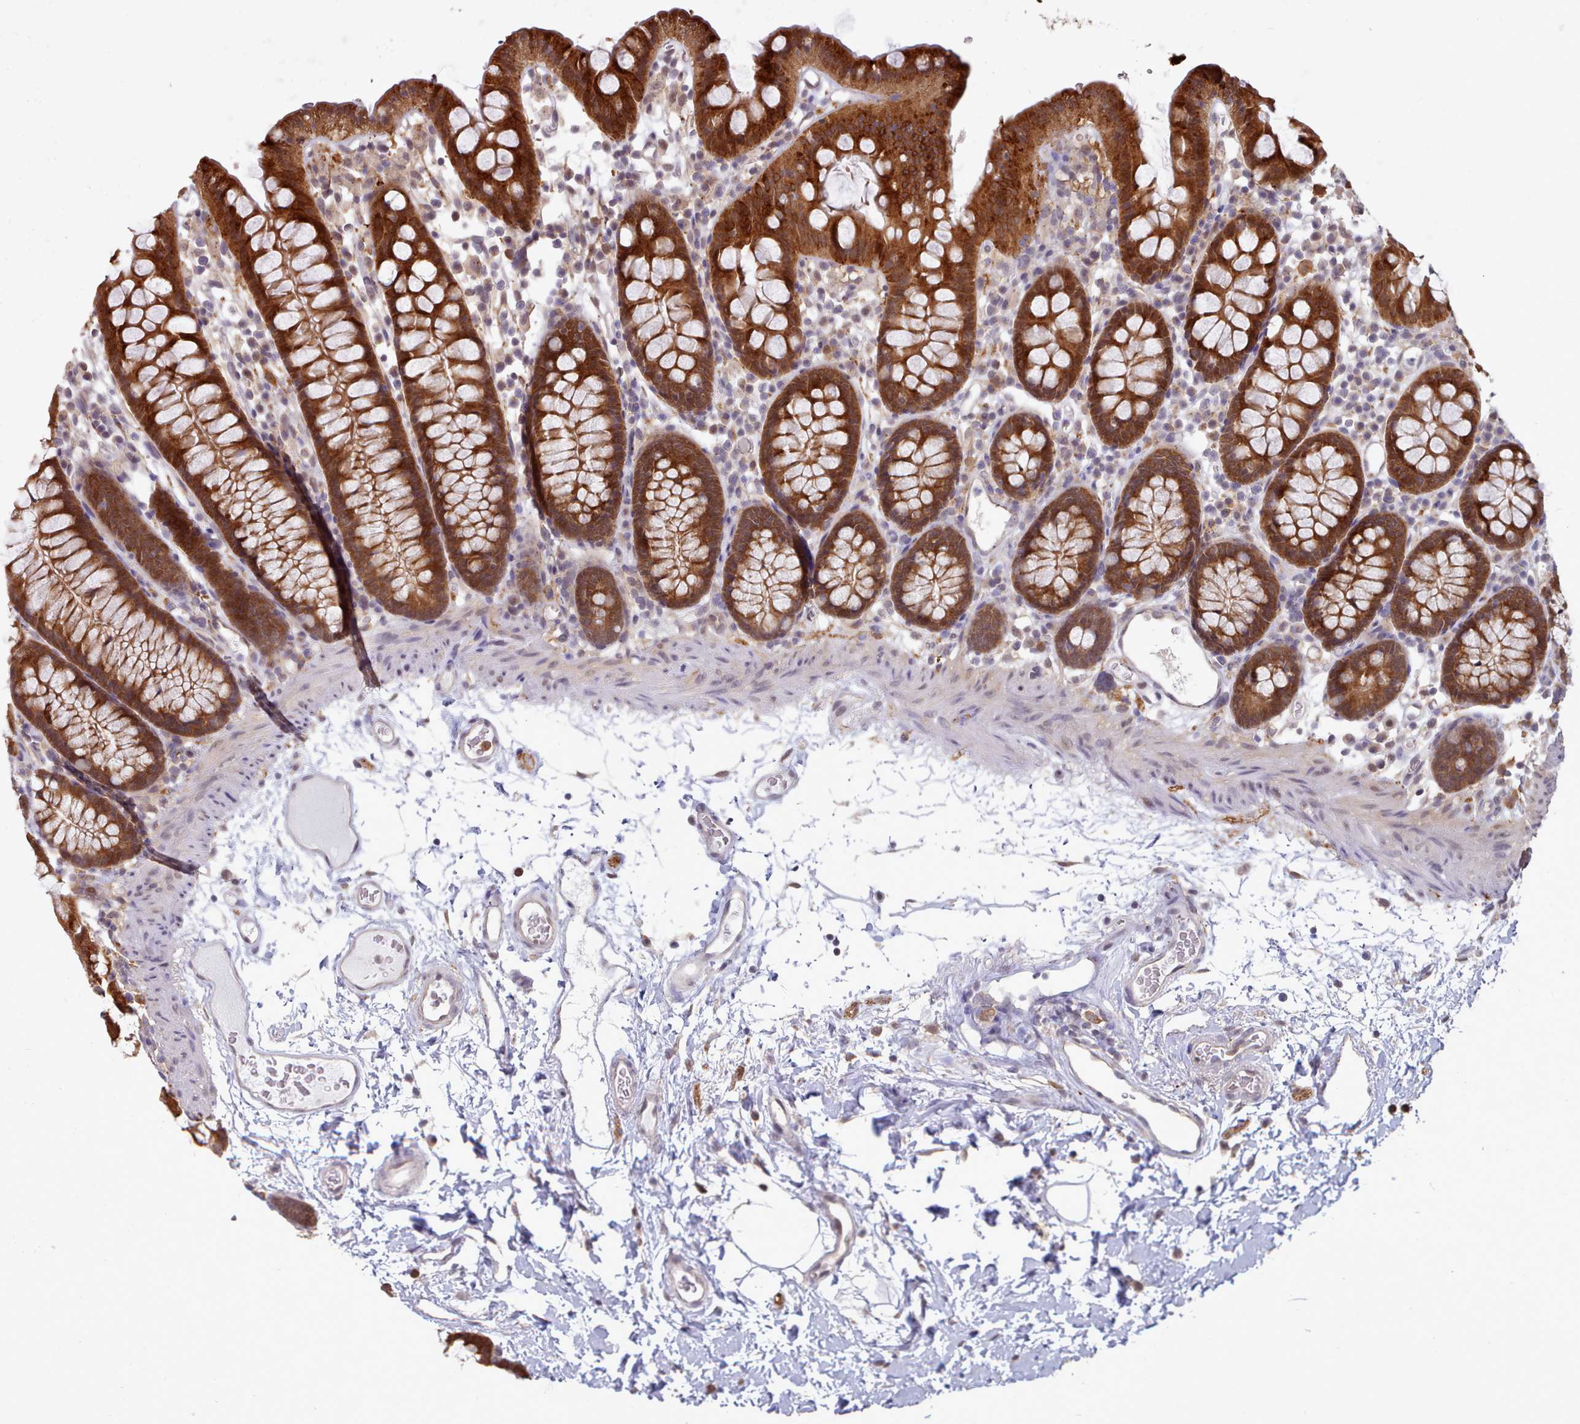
{"staining": {"intensity": "negative", "quantity": "none", "location": "none"}, "tissue": "colon", "cell_type": "Endothelial cells", "image_type": "normal", "snomed": [{"axis": "morphology", "description": "Normal tissue, NOS"}, {"axis": "topography", "description": "Colon"}], "caption": "This is an immunohistochemistry (IHC) histopathology image of benign colon. There is no positivity in endothelial cells.", "gene": "CES3", "patient": {"sex": "male", "age": 75}}